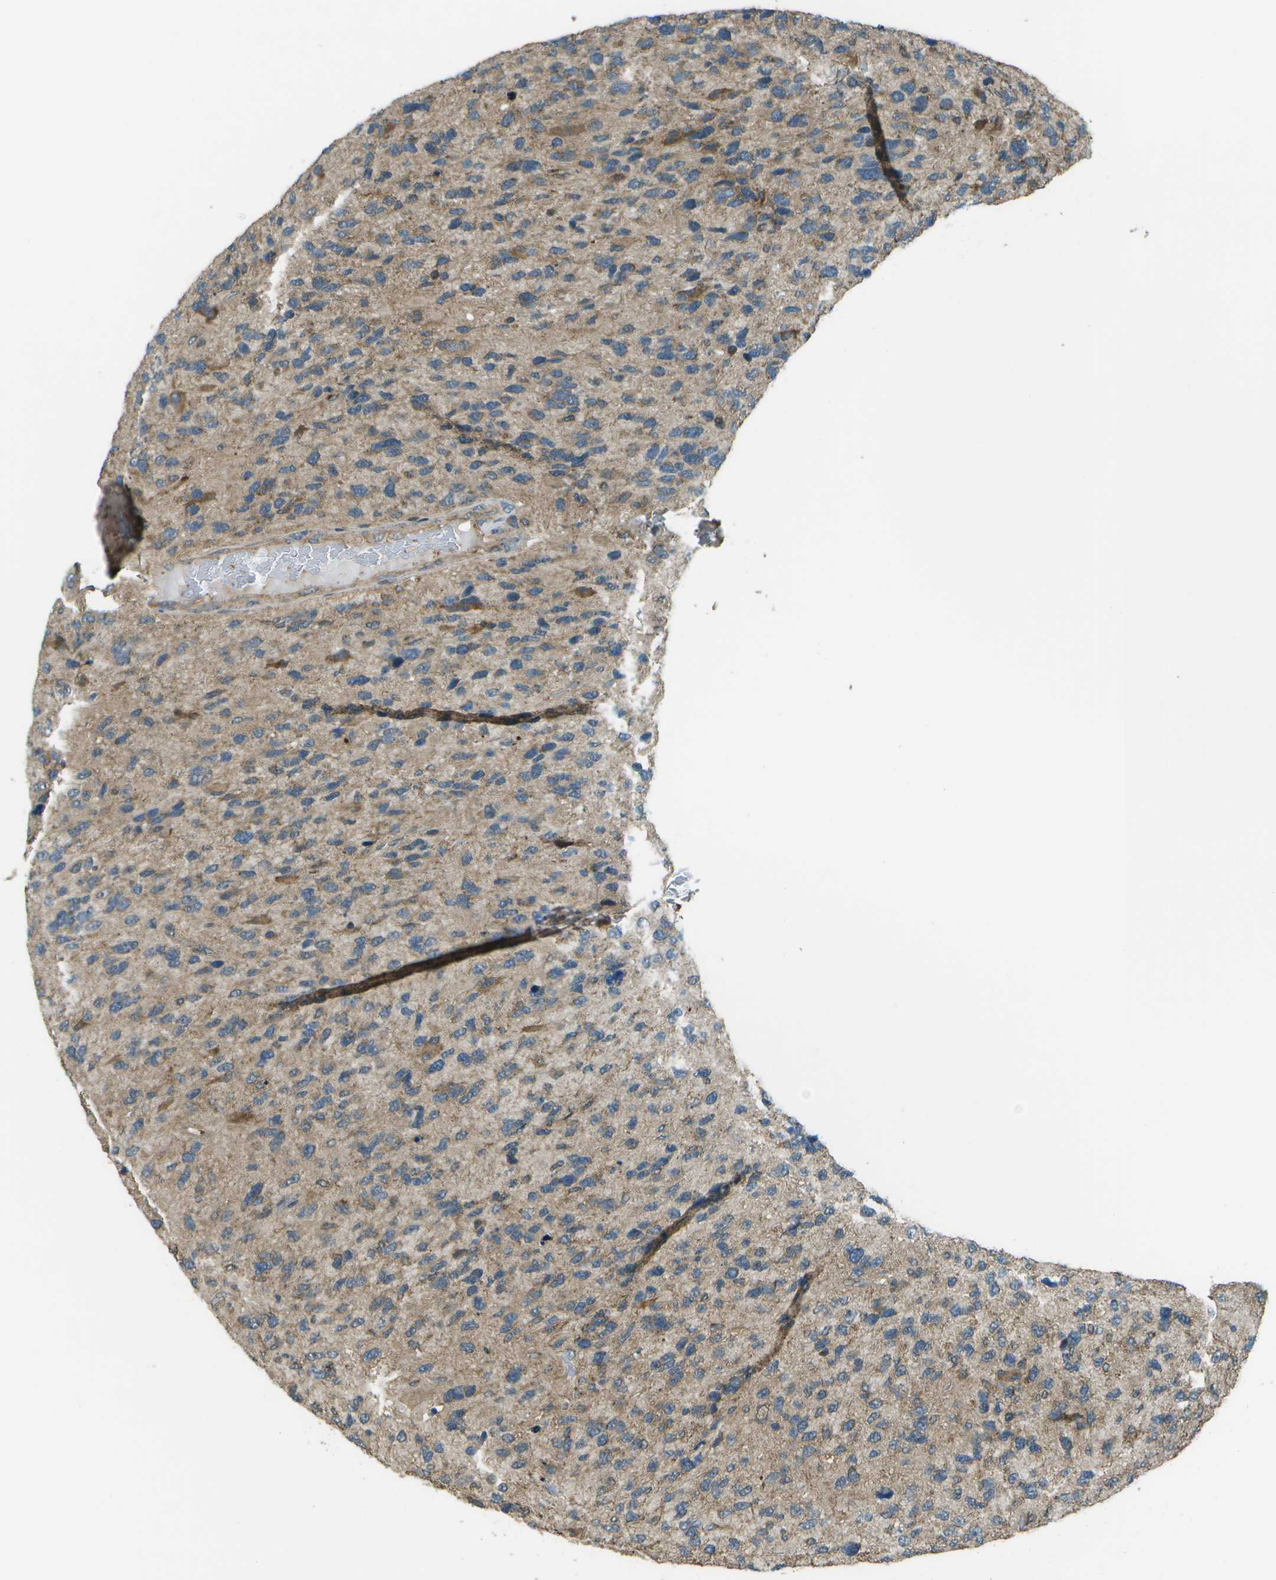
{"staining": {"intensity": "moderate", "quantity": ">75%", "location": "cytoplasmic/membranous"}, "tissue": "glioma", "cell_type": "Tumor cells", "image_type": "cancer", "snomed": [{"axis": "morphology", "description": "Glioma, malignant, High grade"}, {"axis": "topography", "description": "Brain"}], "caption": "Human glioma stained with a protein marker reveals moderate staining in tumor cells.", "gene": "PLPBP", "patient": {"sex": "female", "age": 58}}